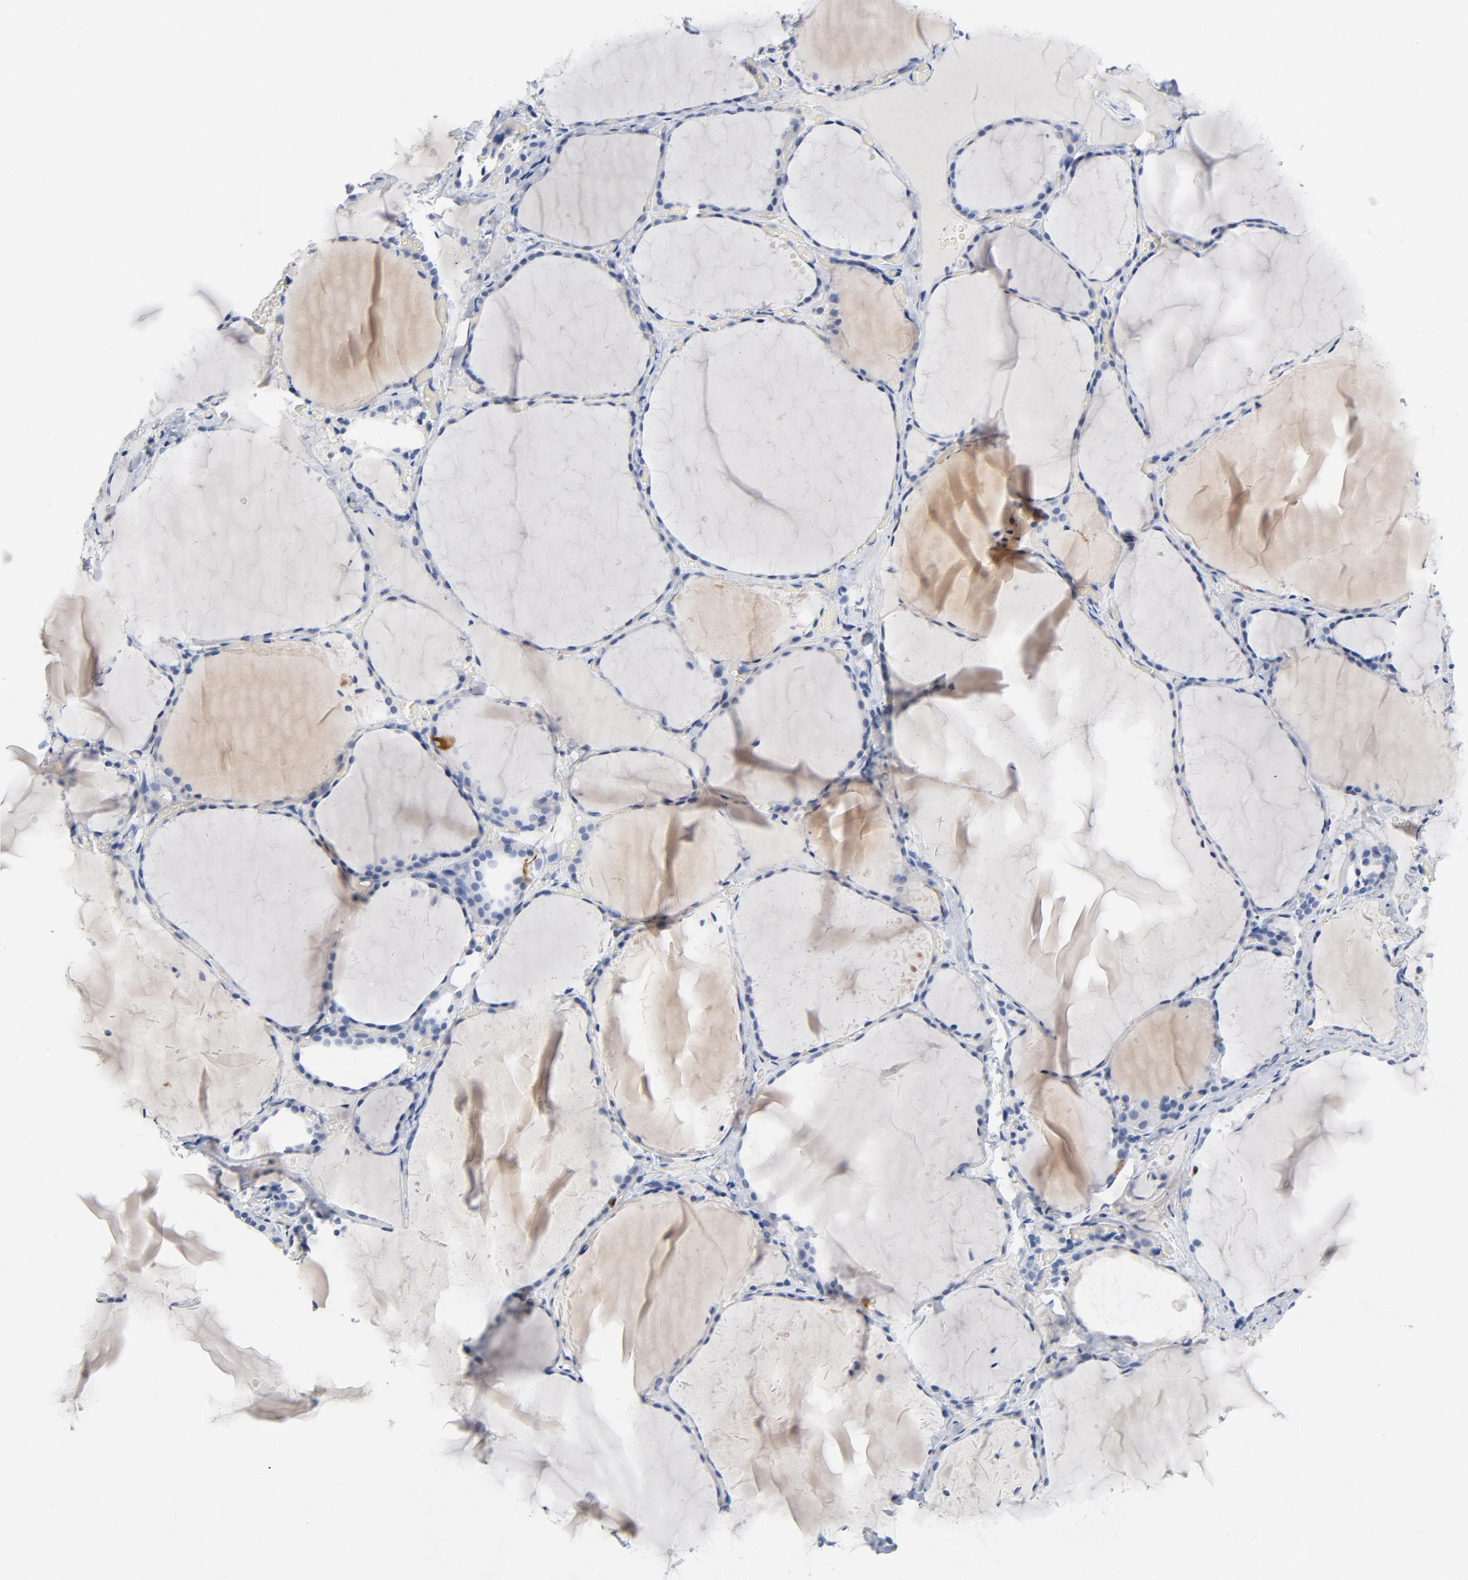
{"staining": {"intensity": "negative", "quantity": "none", "location": "none"}, "tissue": "thyroid gland", "cell_type": "Glandular cells", "image_type": "normal", "snomed": [{"axis": "morphology", "description": "Normal tissue, NOS"}, {"axis": "topography", "description": "Thyroid gland"}], "caption": "DAB (3,3'-diaminobenzidine) immunohistochemical staining of unremarkable human thyroid gland exhibits no significant staining in glandular cells.", "gene": "CDC20", "patient": {"sex": "female", "age": 22}}